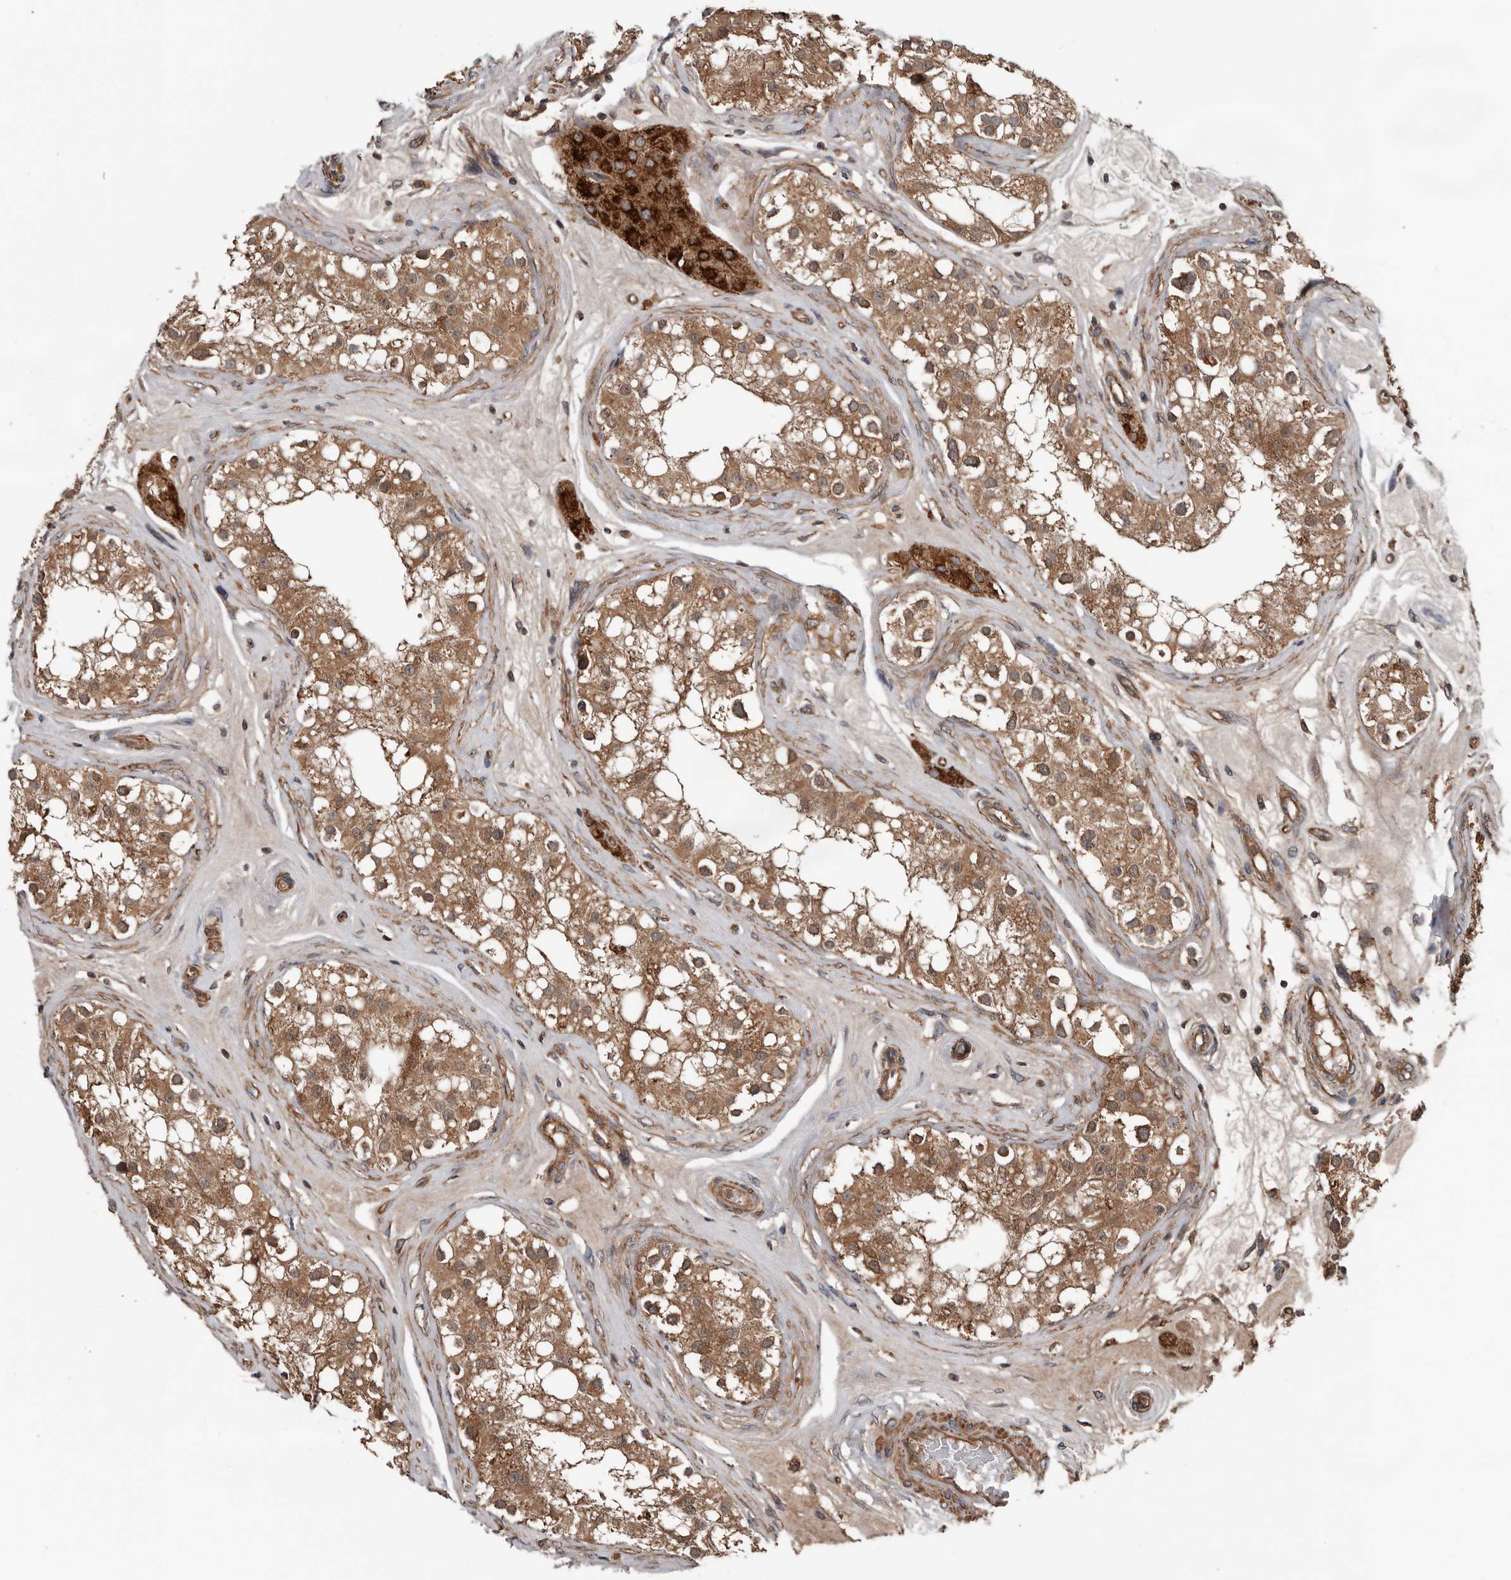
{"staining": {"intensity": "moderate", "quantity": ">75%", "location": "cytoplasmic/membranous"}, "tissue": "testis", "cell_type": "Cells in seminiferous ducts", "image_type": "normal", "snomed": [{"axis": "morphology", "description": "Normal tissue, NOS"}, {"axis": "topography", "description": "Testis"}], "caption": "Cells in seminiferous ducts display moderate cytoplasmic/membranous expression in approximately >75% of cells in normal testis. The staining was performed using DAB, with brown indicating positive protein expression. Nuclei are stained blue with hematoxylin.", "gene": "DNAJB4", "patient": {"sex": "male", "age": 84}}